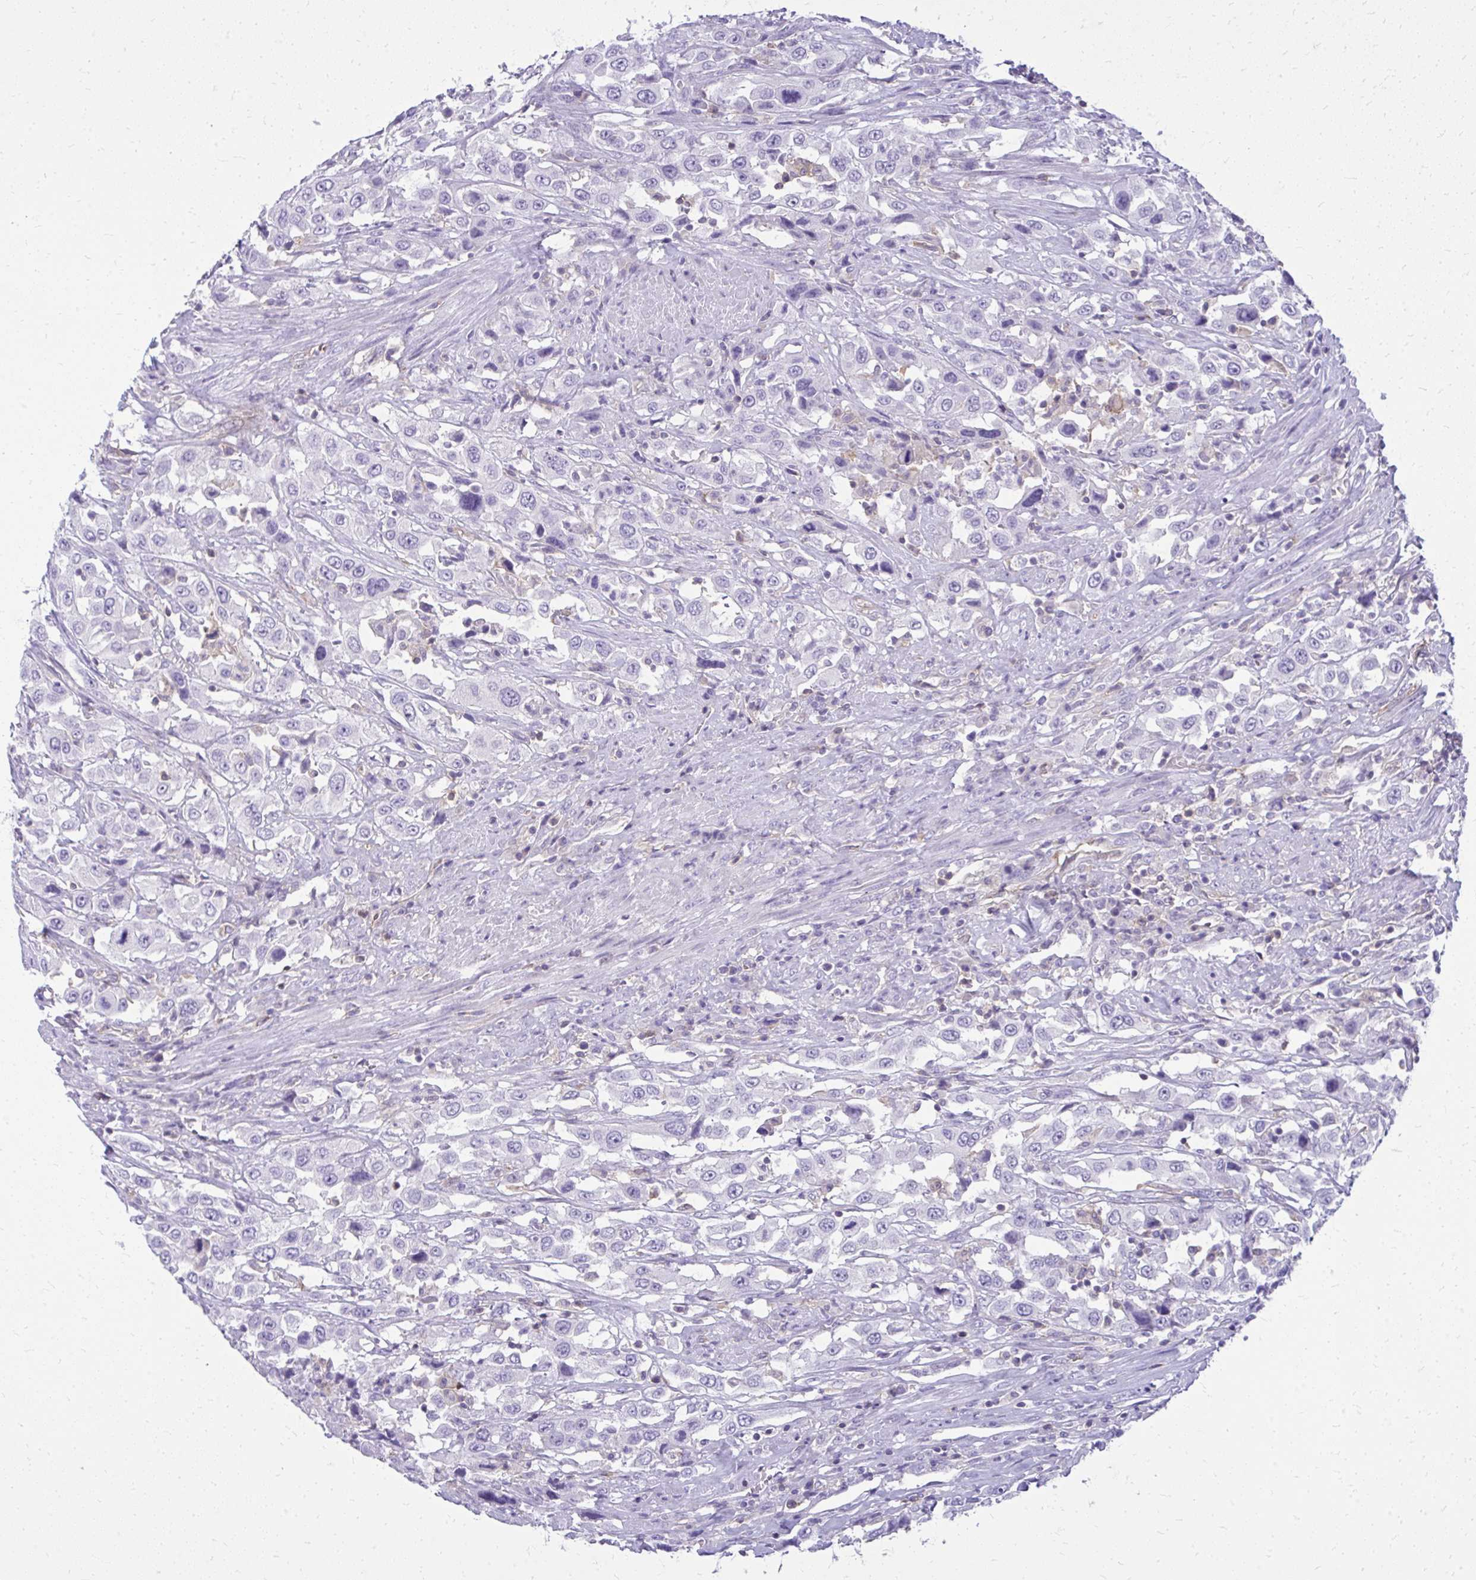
{"staining": {"intensity": "negative", "quantity": "none", "location": "none"}, "tissue": "urothelial cancer", "cell_type": "Tumor cells", "image_type": "cancer", "snomed": [{"axis": "morphology", "description": "Urothelial carcinoma, High grade"}, {"axis": "topography", "description": "Urinary bladder"}], "caption": "This is an immunohistochemistry (IHC) micrograph of human high-grade urothelial carcinoma. There is no expression in tumor cells.", "gene": "GPRIN3", "patient": {"sex": "male", "age": 61}}